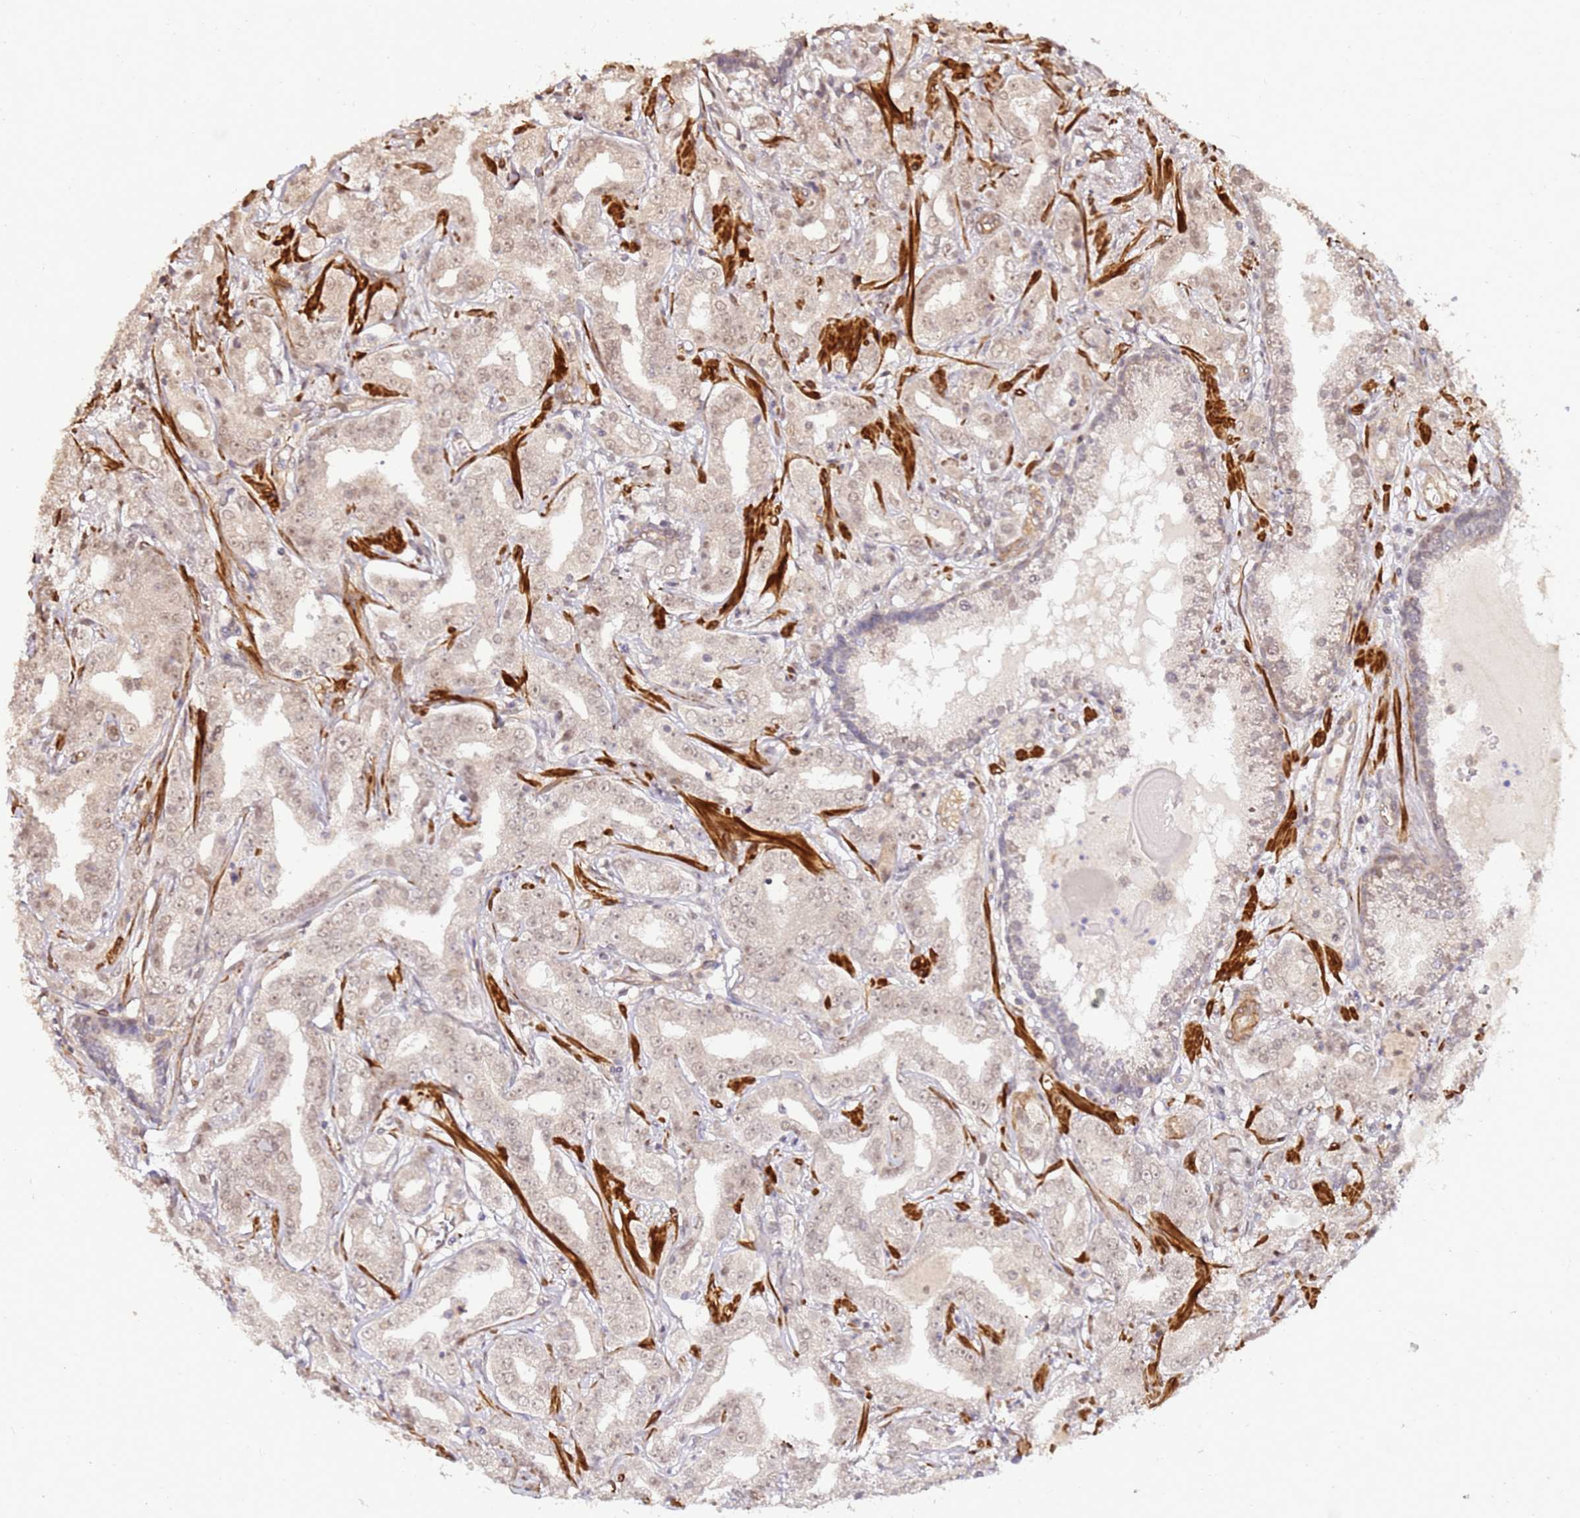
{"staining": {"intensity": "weak", "quantity": ">75%", "location": "nuclear"}, "tissue": "prostate cancer", "cell_type": "Tumor cells", "image_type": "cancer", "snomed": [{"axis": "morphology", "description": "Adenocarcinoma, High grade"}, {"axis": "topography", "description": "Prostate"}], "caption": "A micrograph showing weak nuclear expression in approximately >75% of tumor cells in prostate cancer (high-grade adenocarcinoma), as visualized by brown immunohistochemical staining.", "gene": "ST18", "patient": {"sex": "male", "age": 63}}